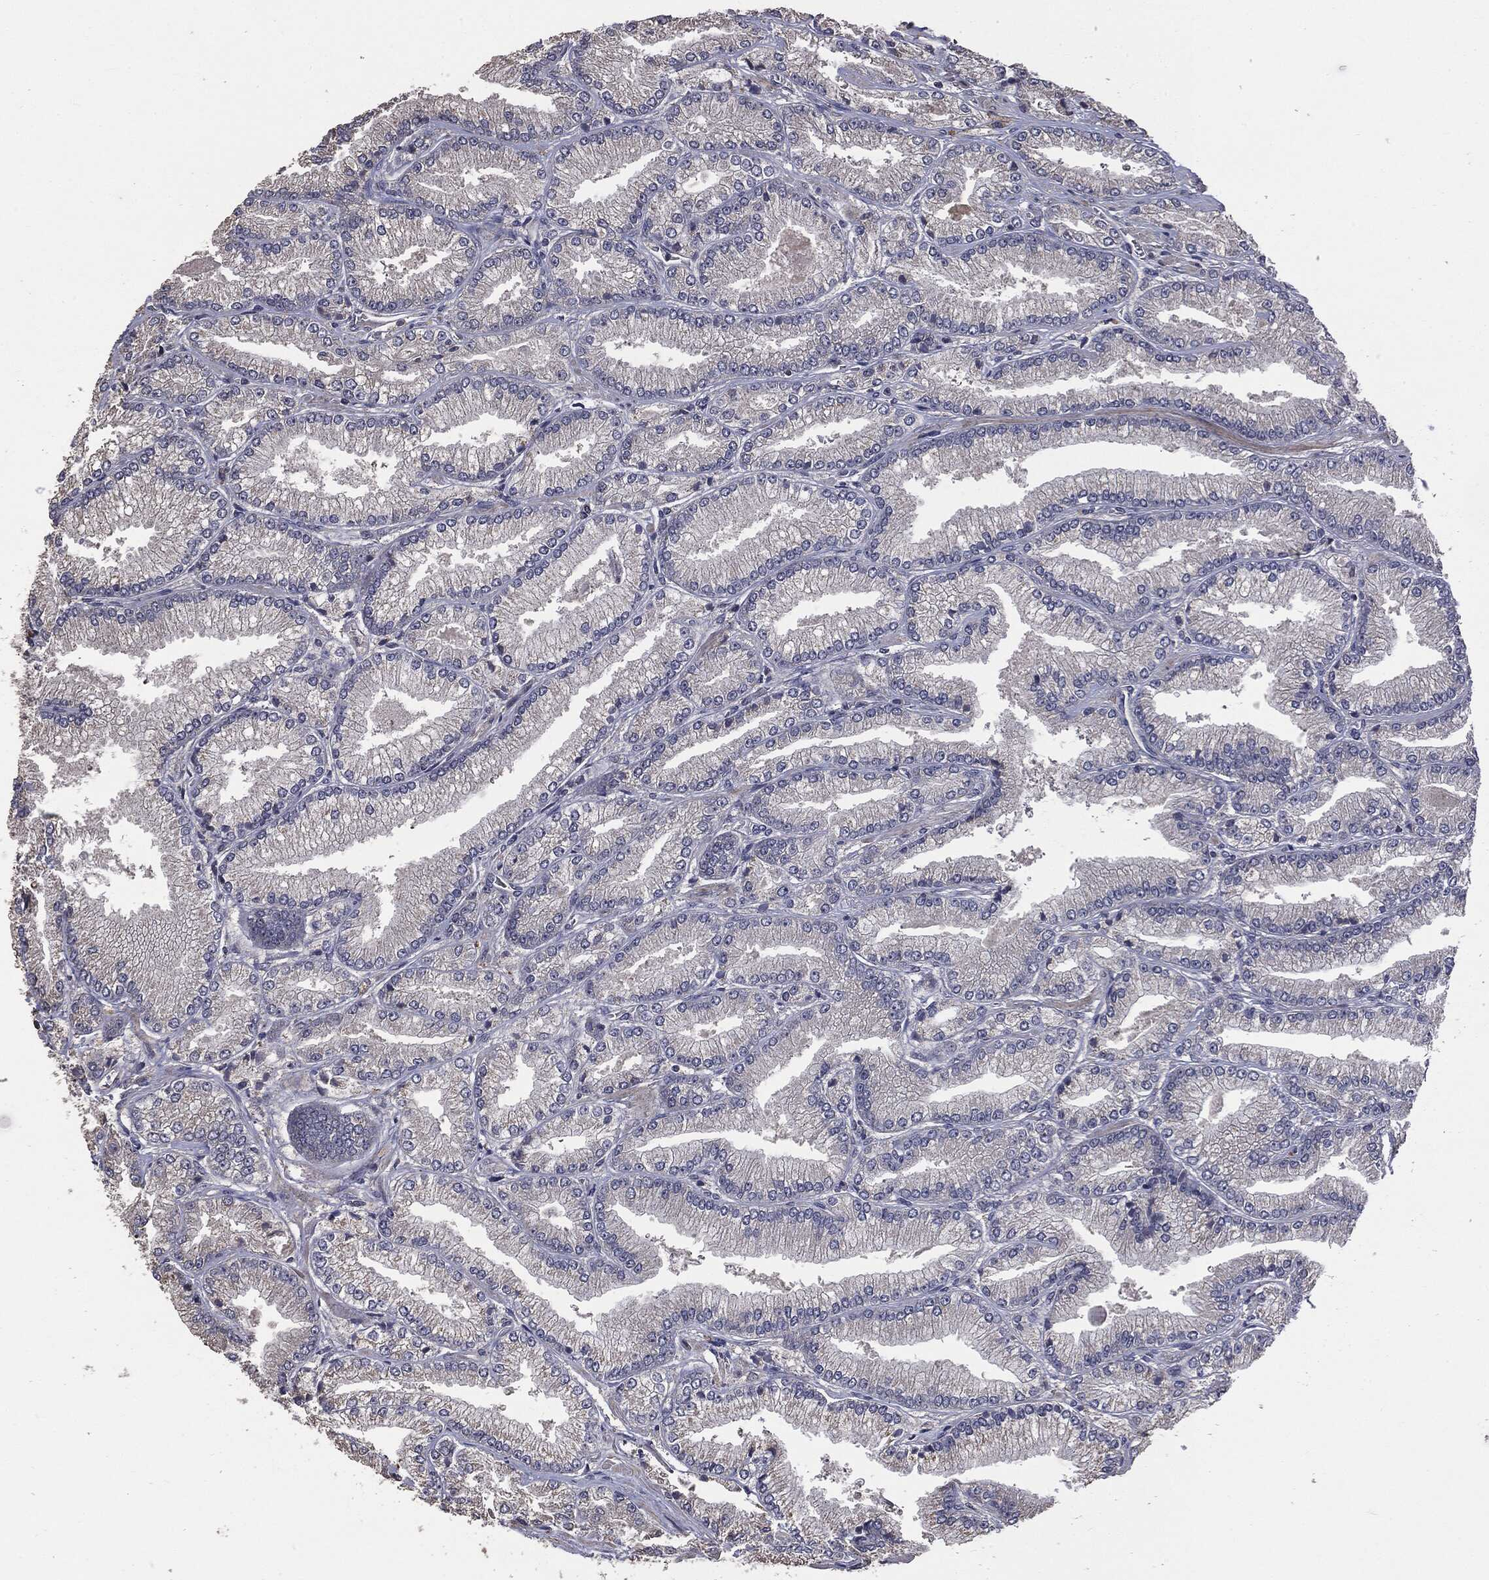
{"staining": {"intensity": "negative", "quantity": "none", "location": "none"}, "tissue": "prostate cancer", "cell_type": "Tumor cells", "image_type": "cancer", "snomed": [{"axis": "morphology", "description": "Adenocarcinoma, Low grade"}, {"axis": "topography", "description": "Prostate"}], "caption": "A micrograph of prostate adenocarcinoma (low-grade) stained for a protein exhibits no brown staining in tumor cells. (Brightfield microscopy of DAB (3,3'-diaminobenzidine) immunohistochemistry (IHC) at high magnification).", "gene": "MTOR", "patient": {"sex": "male", "age": 67}}